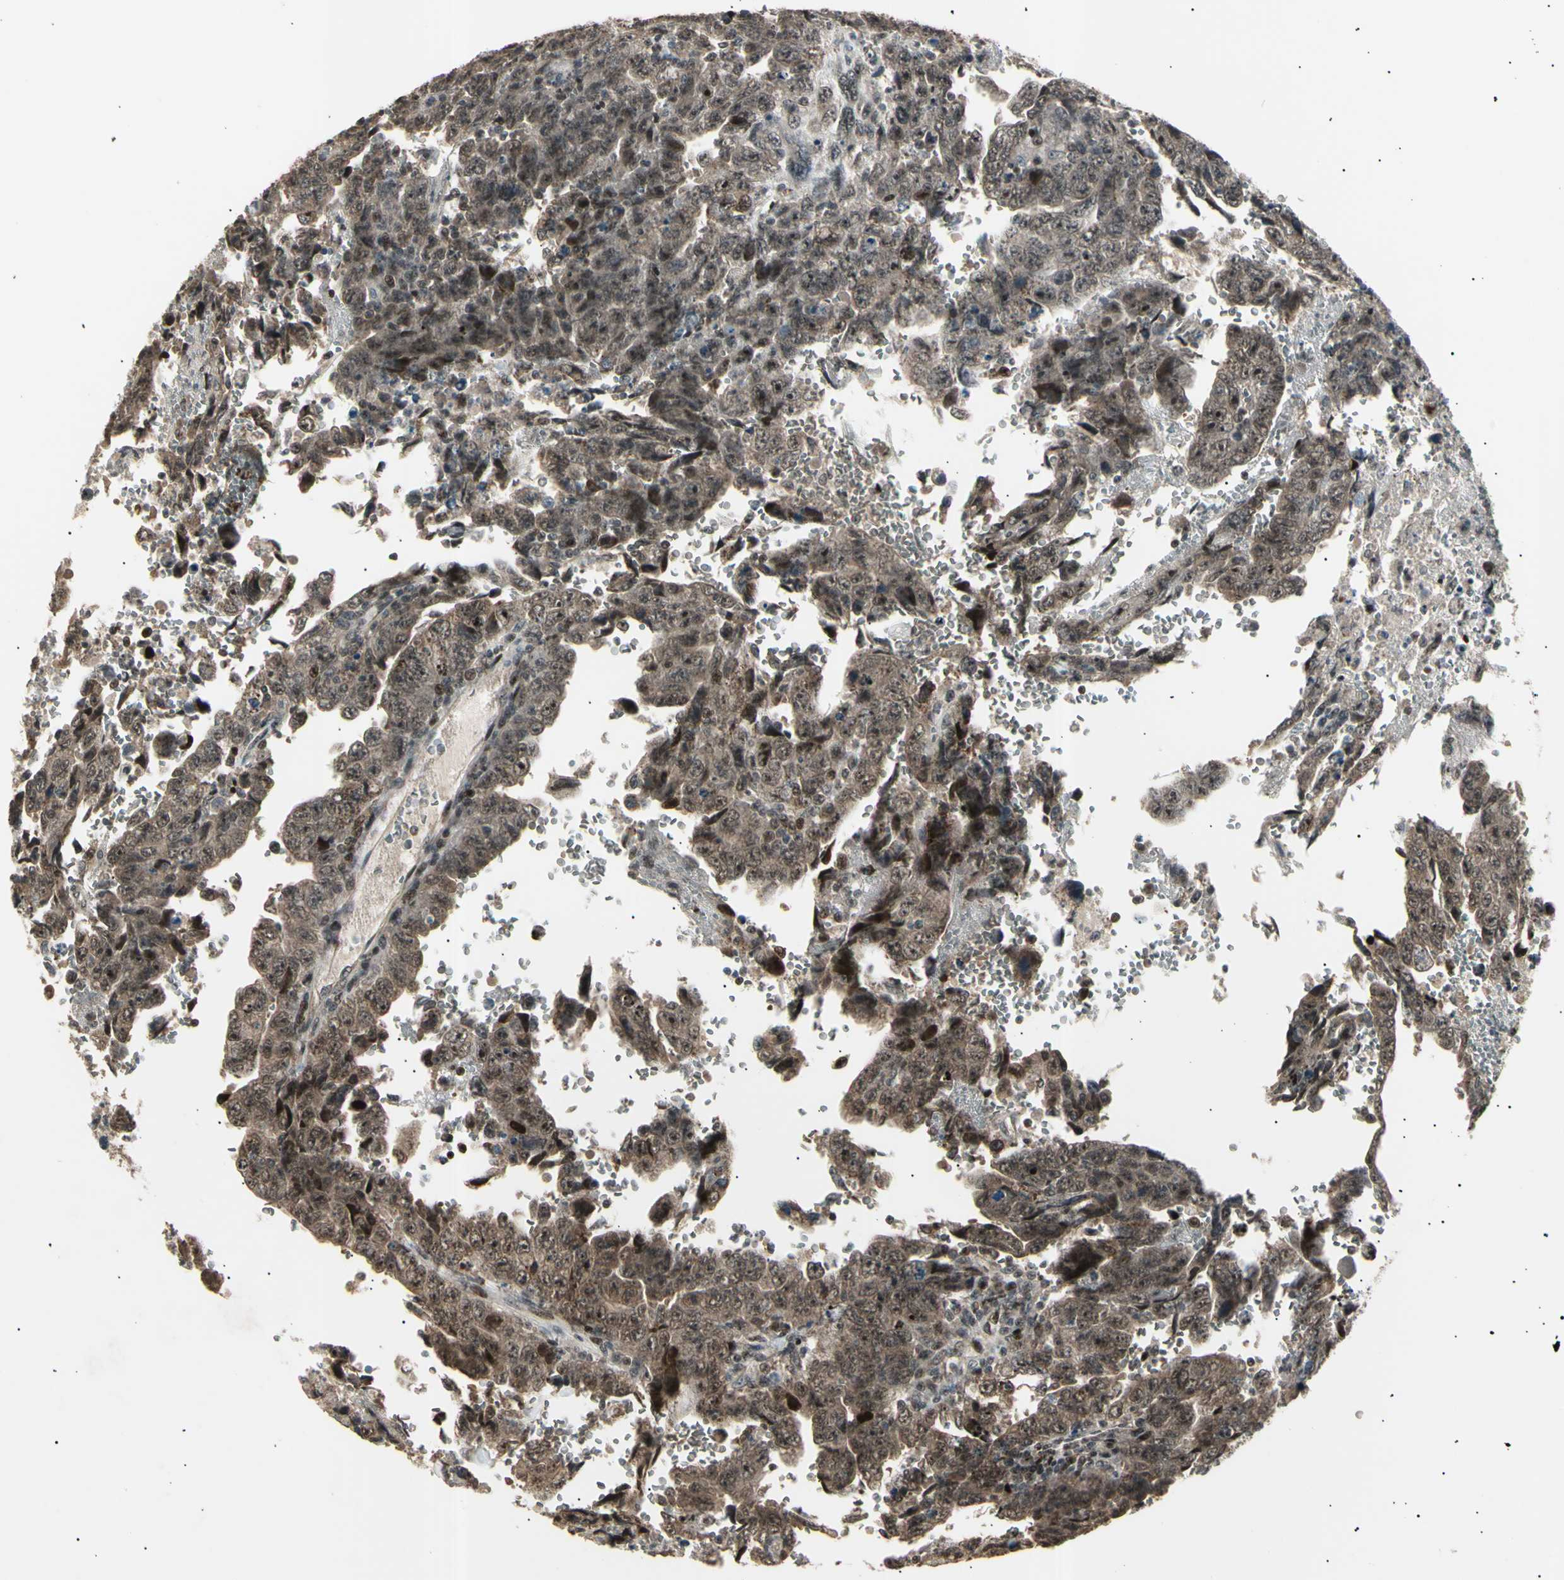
{"staining": {"intensity": "moderate", "quantity": ">75%", "location": "cytoplasmic/membranous,nuclear"}, "tissue": "testis cancer", "cell_type": "Tumor cells", "image_type": "cancer", "snomed": [{"axis": "morphology", "description": "Carcinoma, Embryonal, NOS"}, {"axis": "topography", "description": "Testis"}], "caption": "Immunohistochemical staining of testis cancer (embryonal carcinoma) displays medium levels of moderate cytoplasmic/membranous and nuclear protein staining in approximately >75% of tumor cells.", "gene": "NUAK2", "patient": {"sex": "male", "age": 28}}